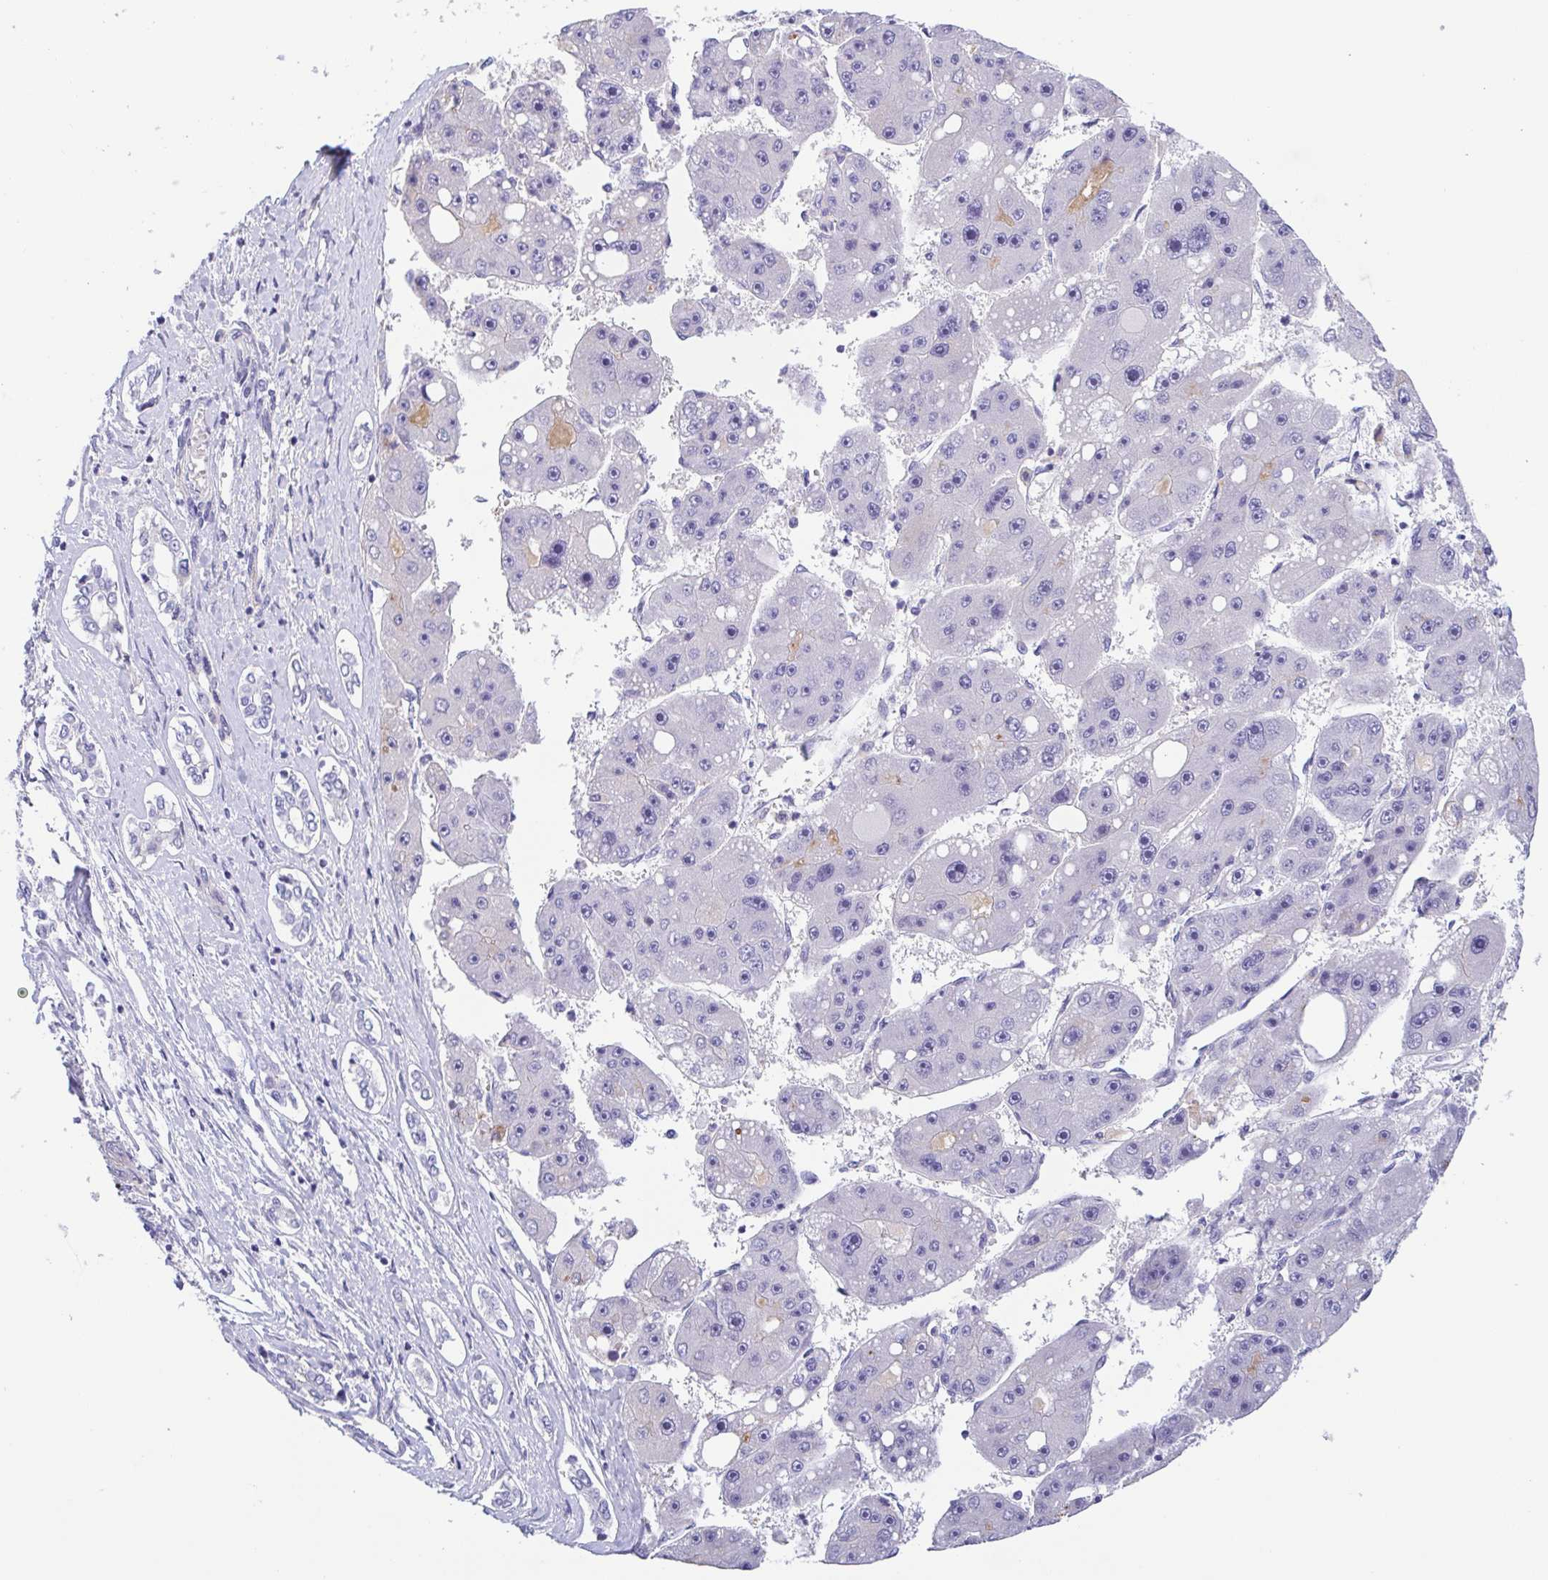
{"staining": {"intensity": "negative", "quantity": "none", "location": "none"}, "tissue": "liver cancer", "cell_type": "Tumor cells", "image_type": "cancer", "snomed": [{"axis": "morphology", "description": "Carcinoma, Hepatocellular, NOS"}, {"axis": "topography", "description": "Liver"}], "caption": "High power microscopy photomicrograph of an immunohistochemistry (IHC) micrograph of liver hepatocellular carcinoma, revealing no significant staining in tumor cells. The staining is performed using DAB (3,3'-diaminobenzidine) brown chromogen with nuclei counter-stained in using hematoxylin.", "gene": "TREH", "patient": {"sex": "female", "age": 61}}